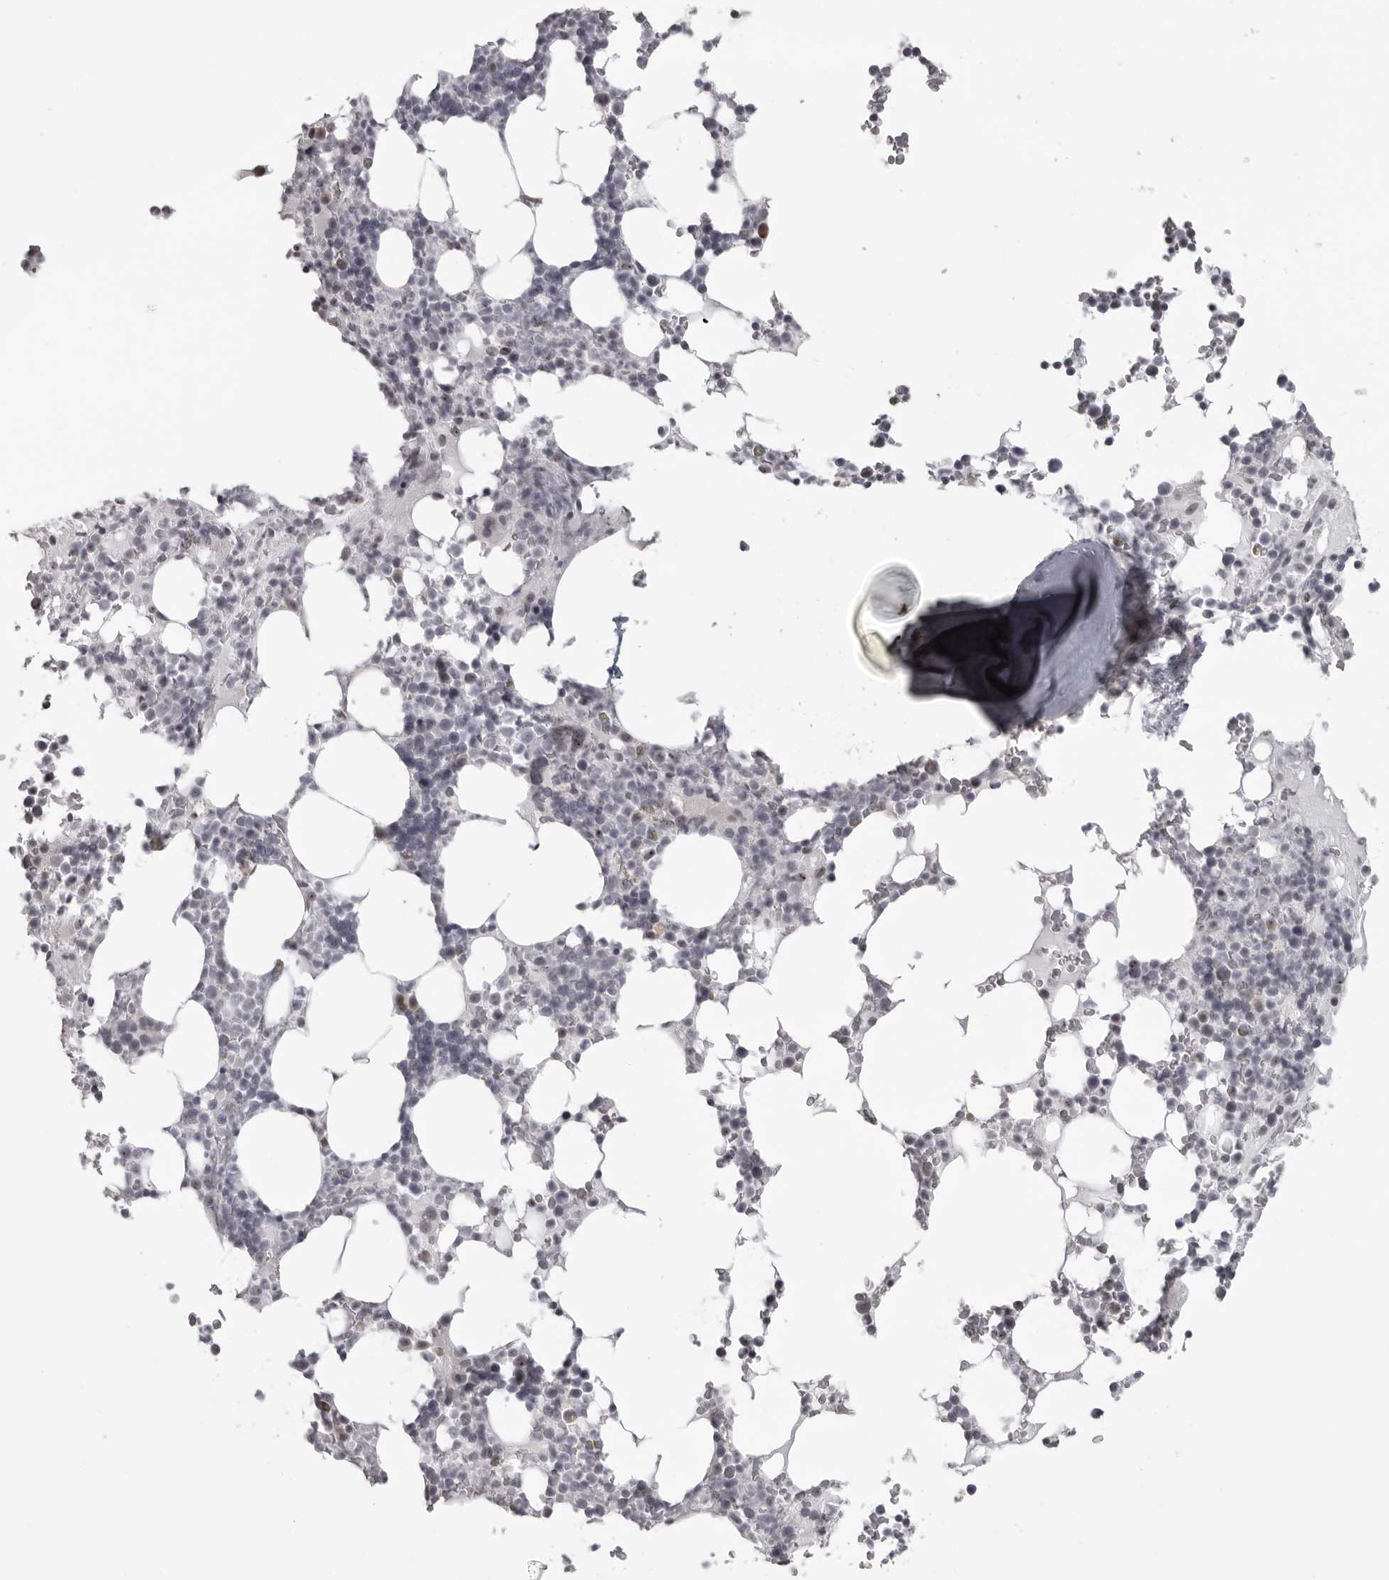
{"staining": {"intensity": "negative", "quantity": "none", "location": "none"}, "tissue": "bone marrow", "cell_type": "Hematopoietic cells", "image_type": "normal", "snomed": [{"axis": "morphology", "description": "Normal tissue, NOS"}, {"axis": "topography", "description": "Bone marrow"}], "caption": "High power microscopy histopathology image of an immunohistochemistry micrograph of normal bone marrow, revealing no significant expression in hematopoietic cells. Nuclei are stained in blue.", "gene": "HELZ", "patient": {"sex": "male", "age": 58}}